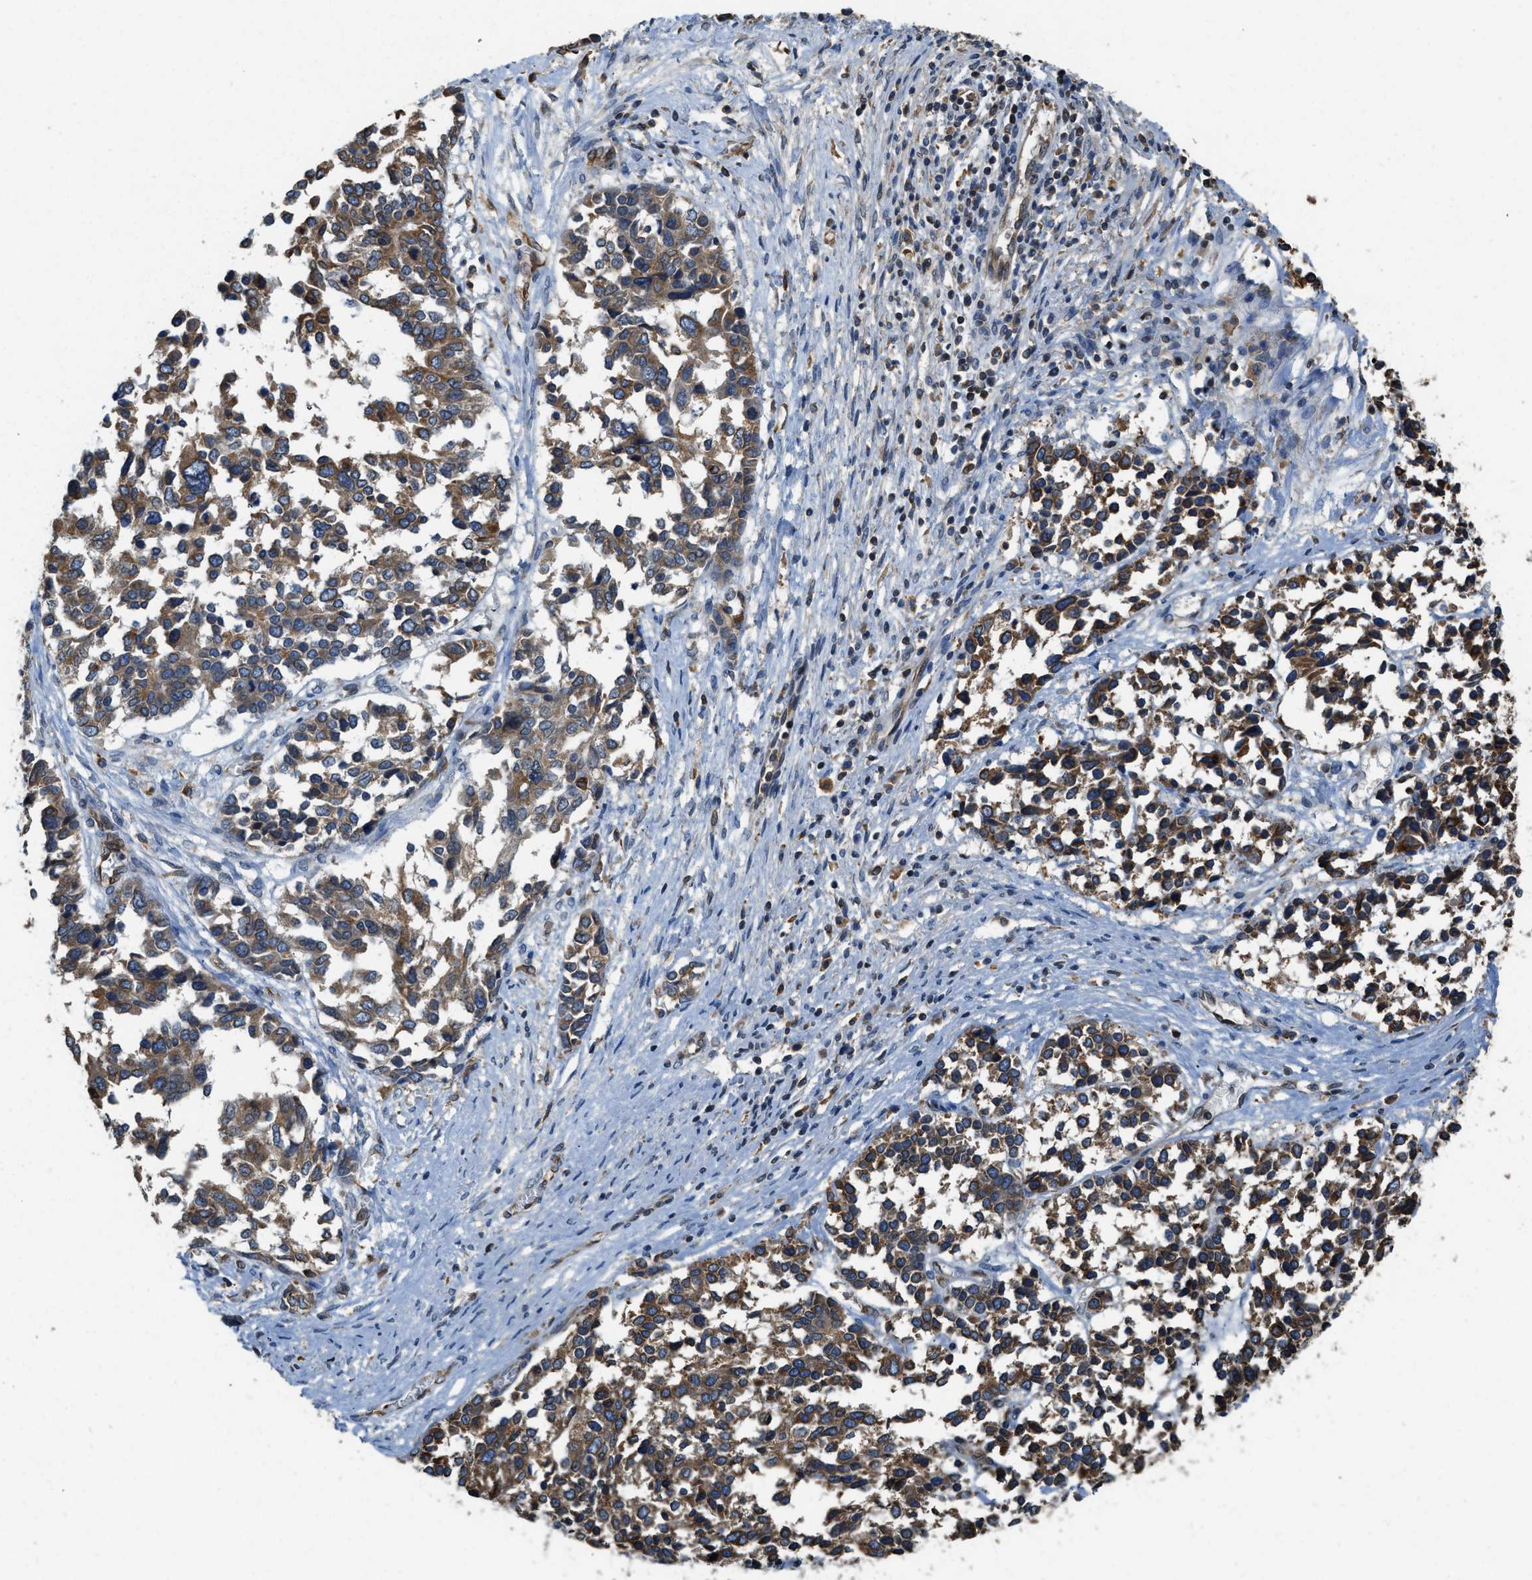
{"staining": {"intensity": "moderate", "quantity": ">75%", "location": "cytoplasmic/membranous"}, "tissue": "ovarian cancer", "cell_type": "Tumor cells", "image_type": "cancer", "snomed": [{"axis": "morphology", "description": "Cystadenocarcinoma, serous, NOS"}, {"axis": "topography", "description": "Ovary"}], "caption": "The photomicrograph shows a brown stain indicating the presence of a protein in the cytoplasmic/membranous of tumor cells in ovarian cancer.", "gene": "BCAP31", "patient": {"sex": "female", "age": 44}}